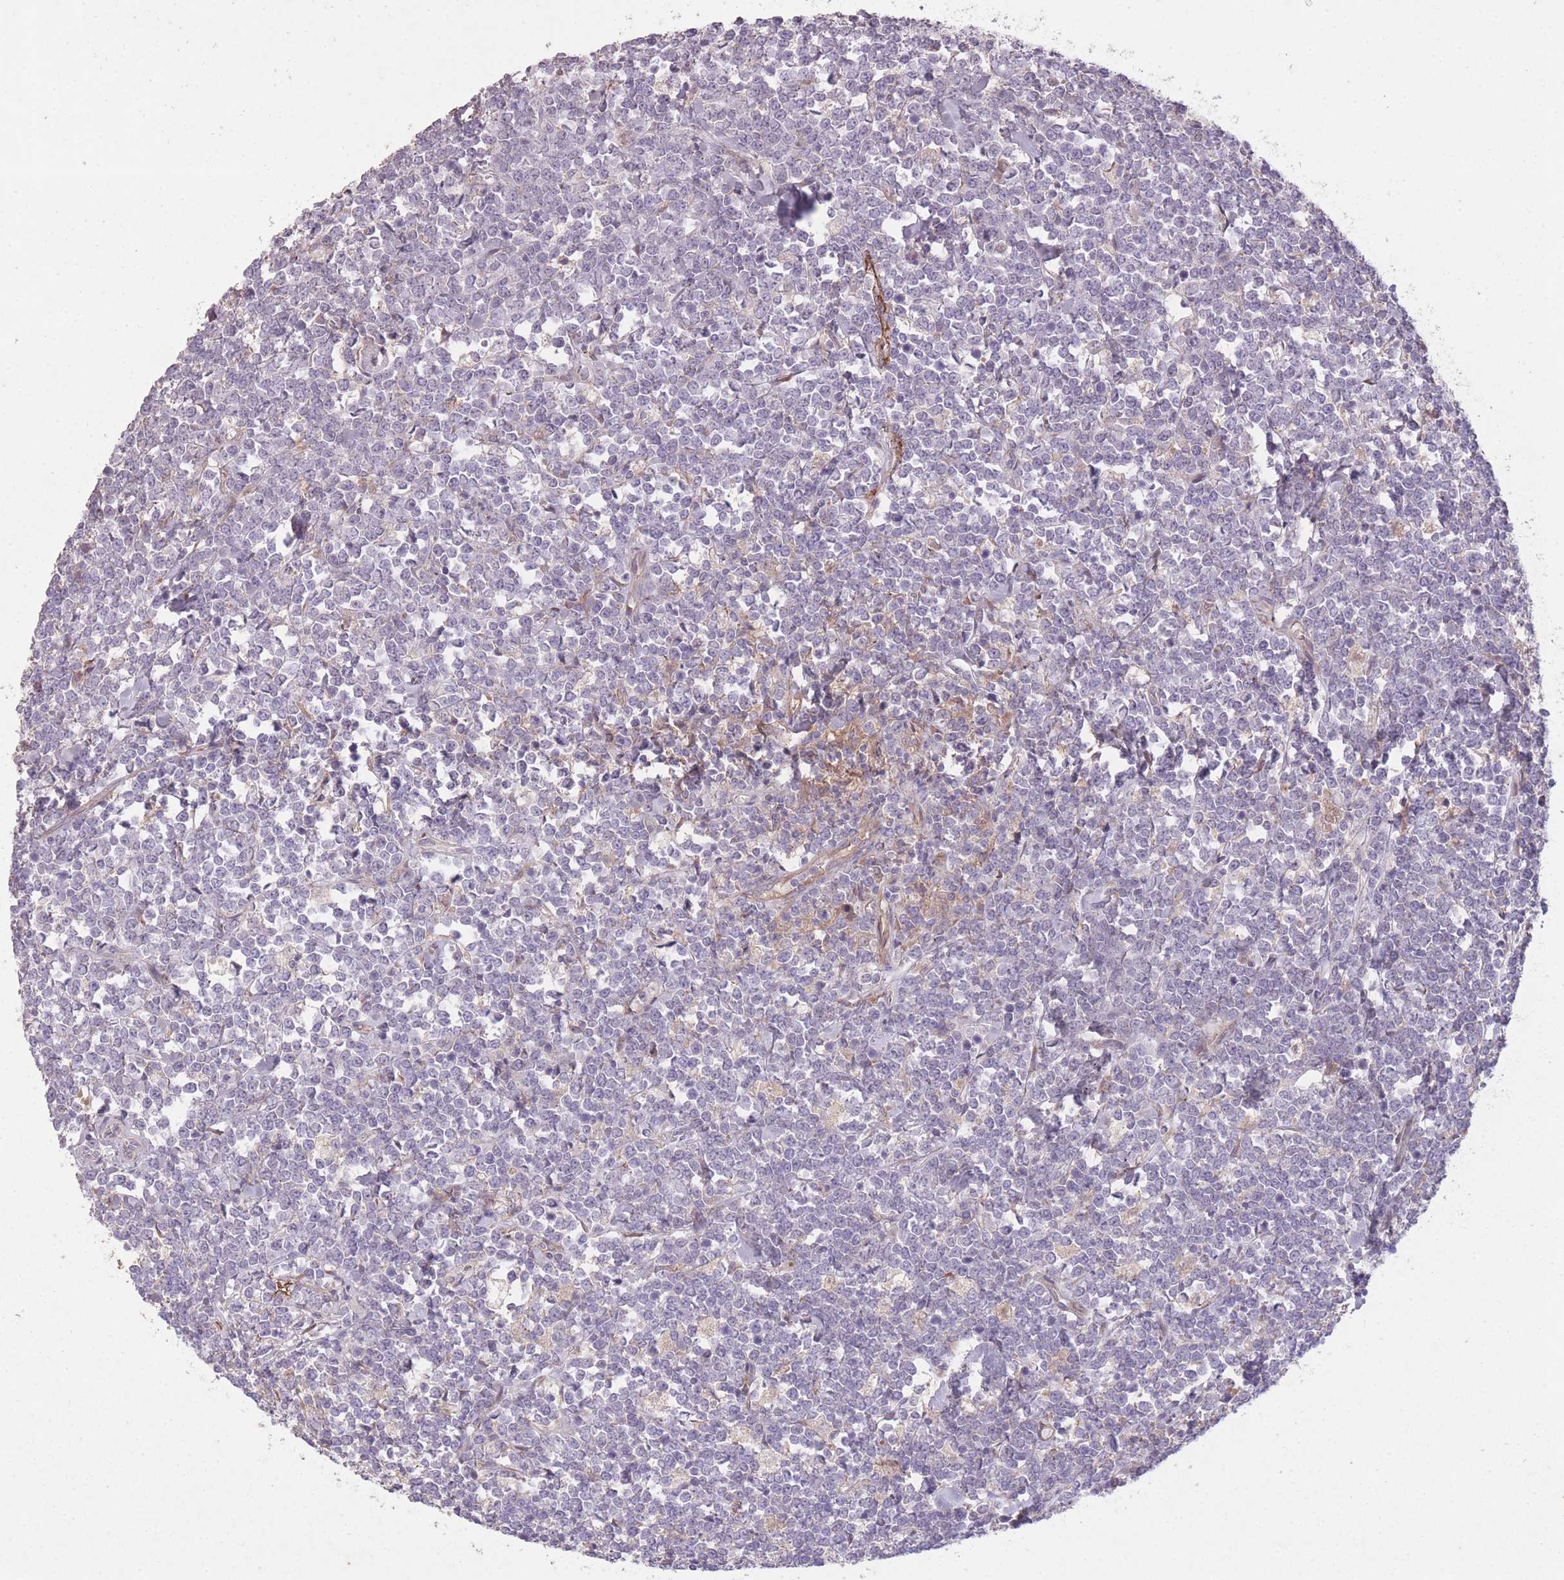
{"staining": {"intensity": "negative", "quantity": "none", "location": "none"}, "tissue": "lymphoma", "cell_type": "Tumor cells", "image_type": "cancer", "snomed": [{"axis": "morphology", "description": "Malignant lymphoma, non-Hodgkin's type, High grade"}, {"axis": "topography", "description": "Small intestine"}, {"axis": "topography", "description": "Colon"}], "caption": "Tumor cells show no significant protein staining in lymphoma.", "gene": "OR2V2", "patient": {"sex": "male", "age": 8}}